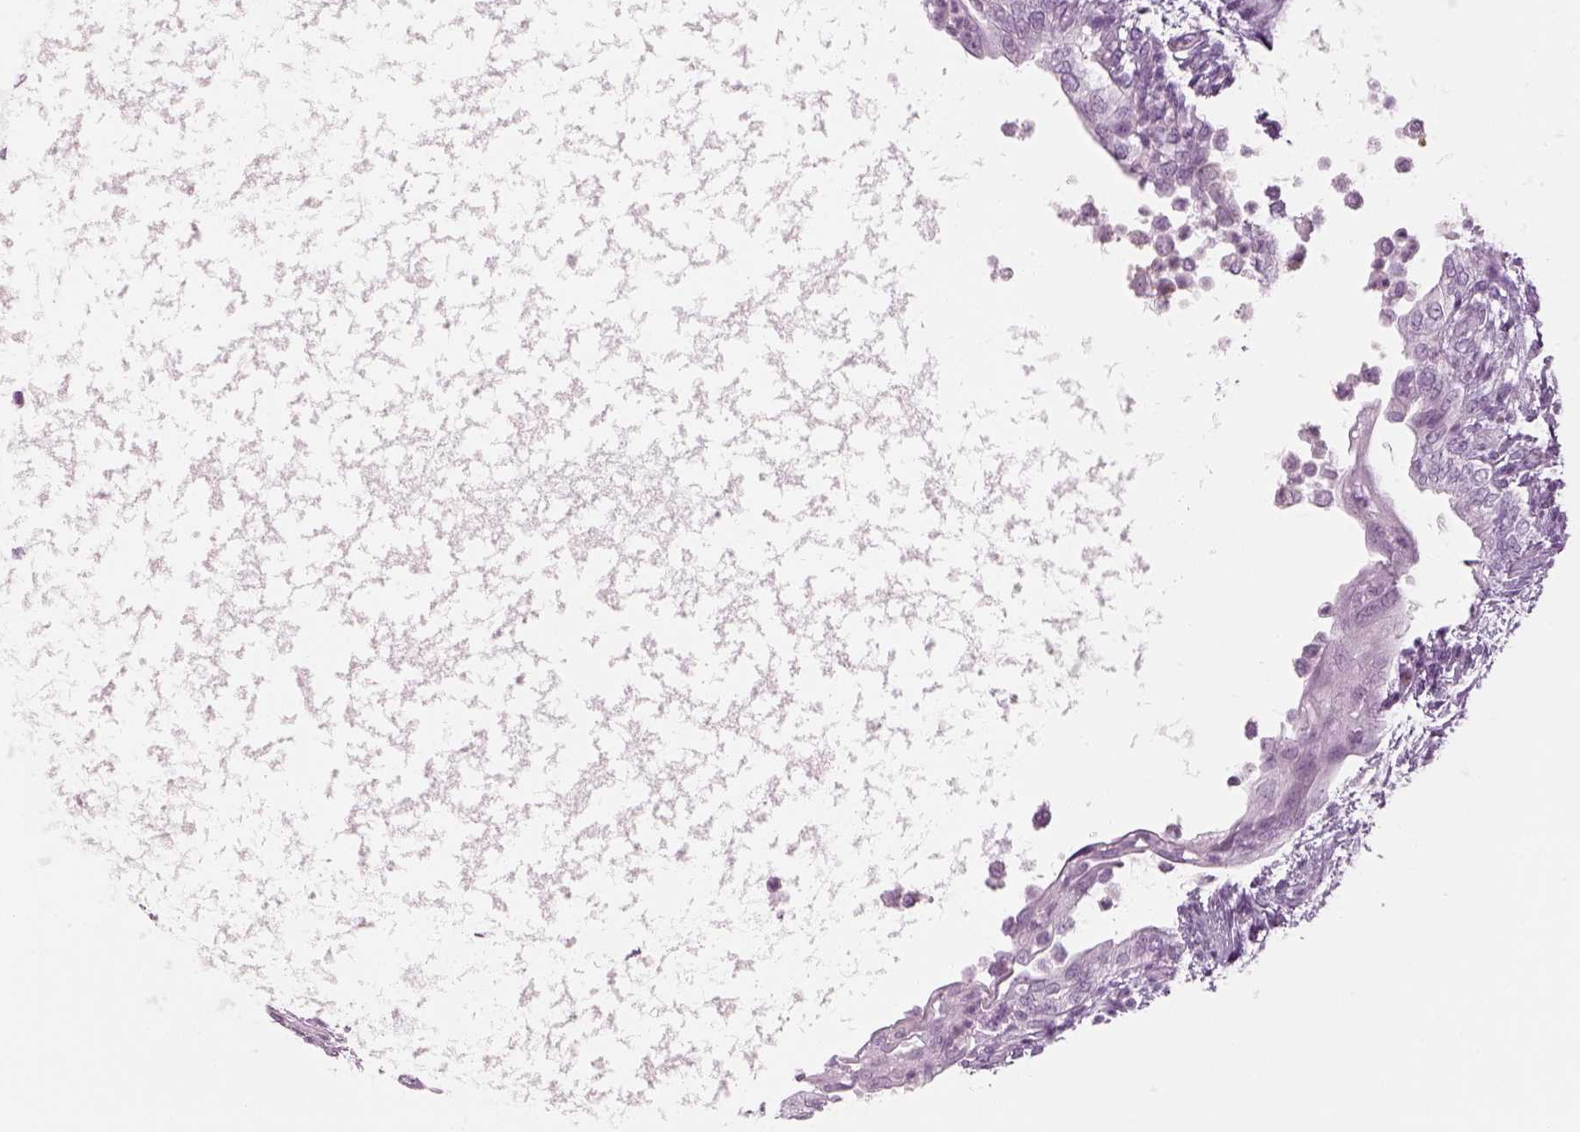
{"staining": {"intensity": "negative", "quantity": "none", "location": "none"}, "tissue": "testis cancer", "cell_type": "Tumor cells", "image_type": "cancer", "snomed": [{"axis": "morphology", "description": "Carcinoma, Embryonal, NOS"}, {"axis": "topography", "description": "Testis"}], "caption": "Micrograph shows no significant protein staining in tumor cells of testis cancer.", "gene": "SAG", "patient": {"sex": "male", "age": 26}}